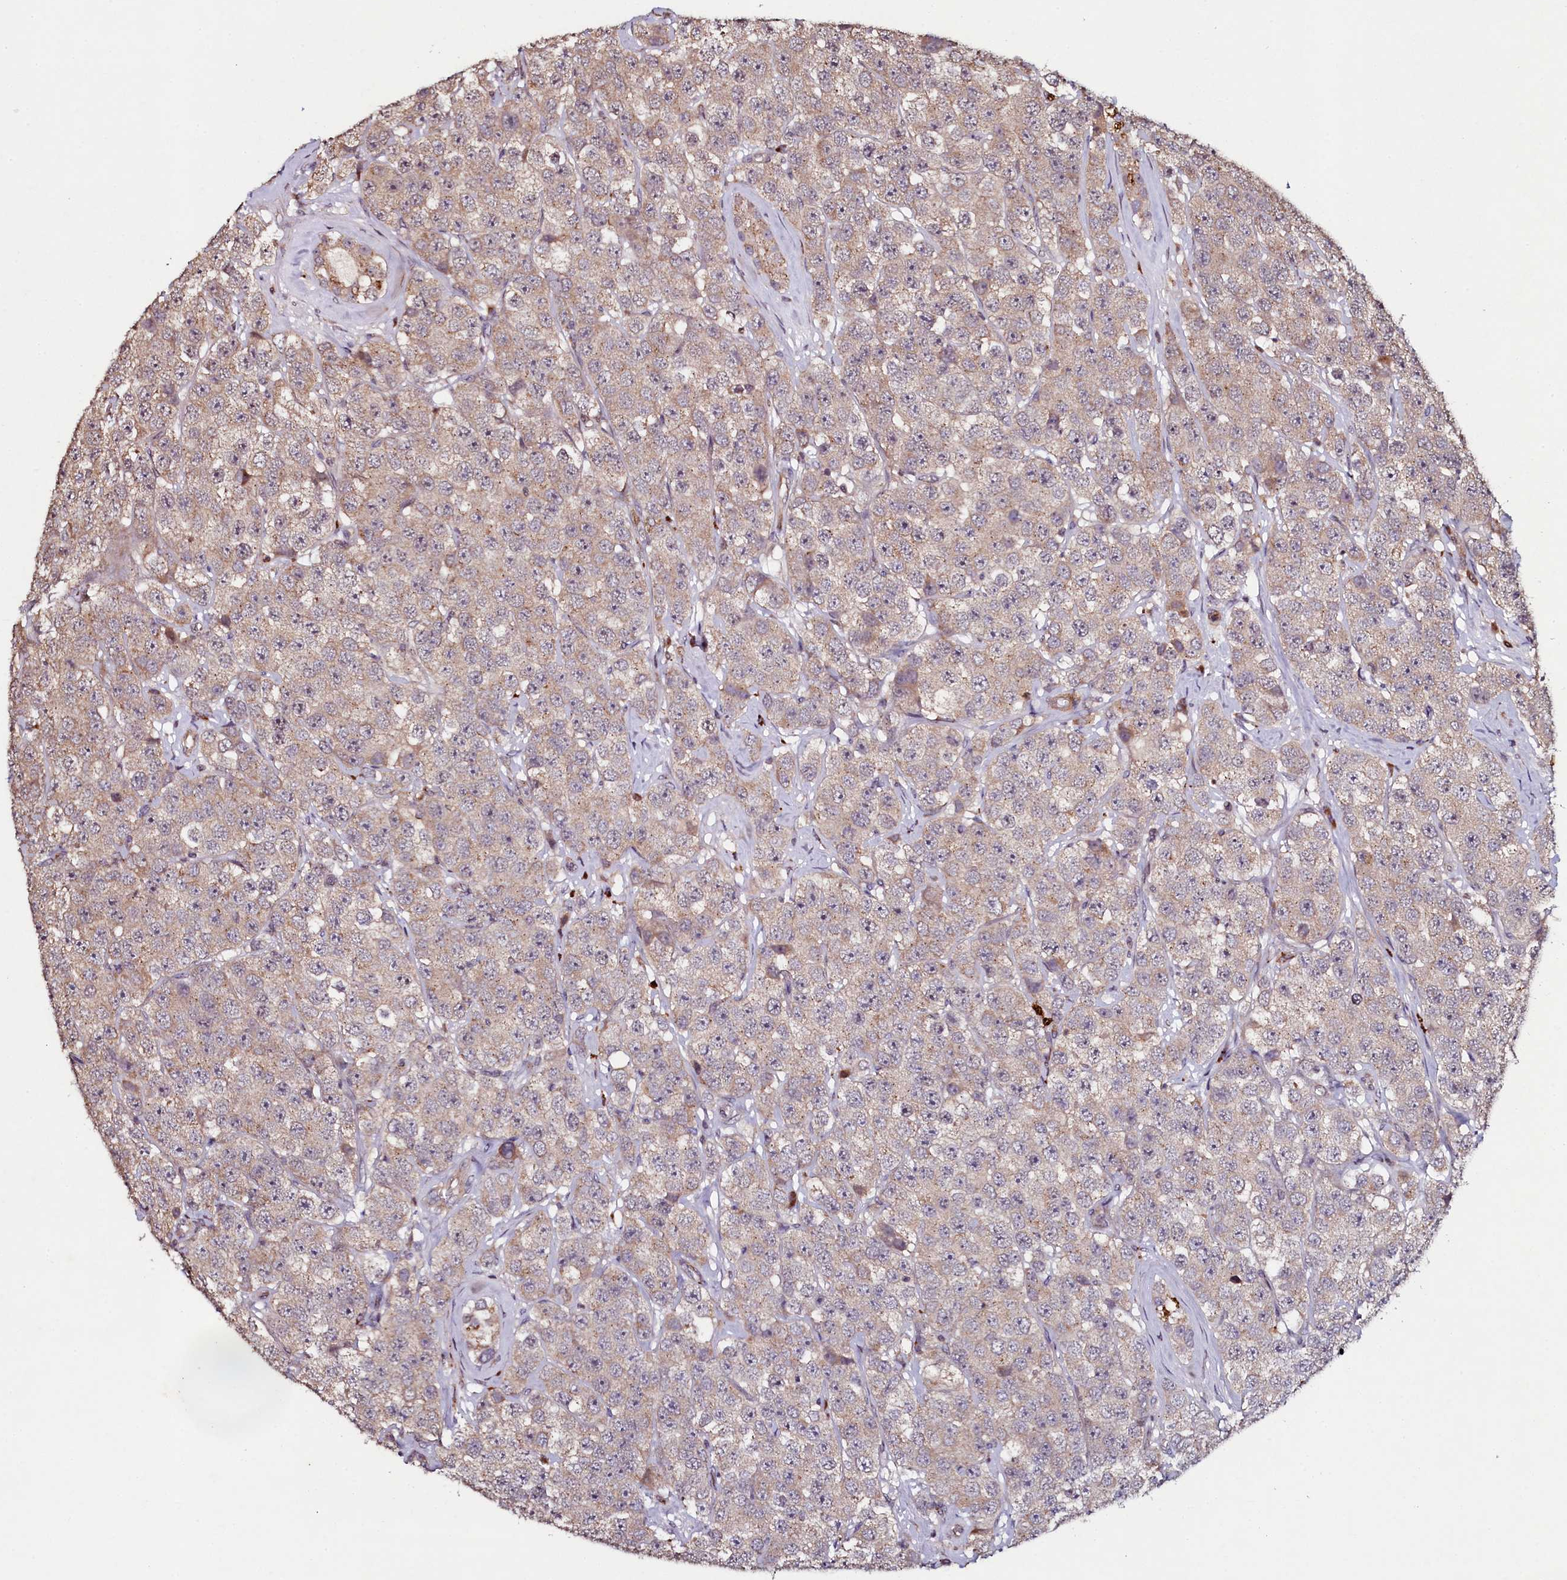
{"staining": {"intensity": "weak", "quantity": "25%-75%", "location": "cytoplasmic/membranous"}, "tissue": "testis cancer", "cell_type": "Tumor cells", "image_type": "cancer", "snomed": [{"axis": "morphology", "description": "Seminoma, NOS"}, {"axis": "topography", "description": "Testis"}], "caption": "Immunohistochemical staining of testis cancer (seminoma) reveals low levels of weak cytoplasmic/membranous protein staining in about 25%-75% of tumor cells.", "gene": "SEC24C", "patient": {"sex": "male", "age": 28}}